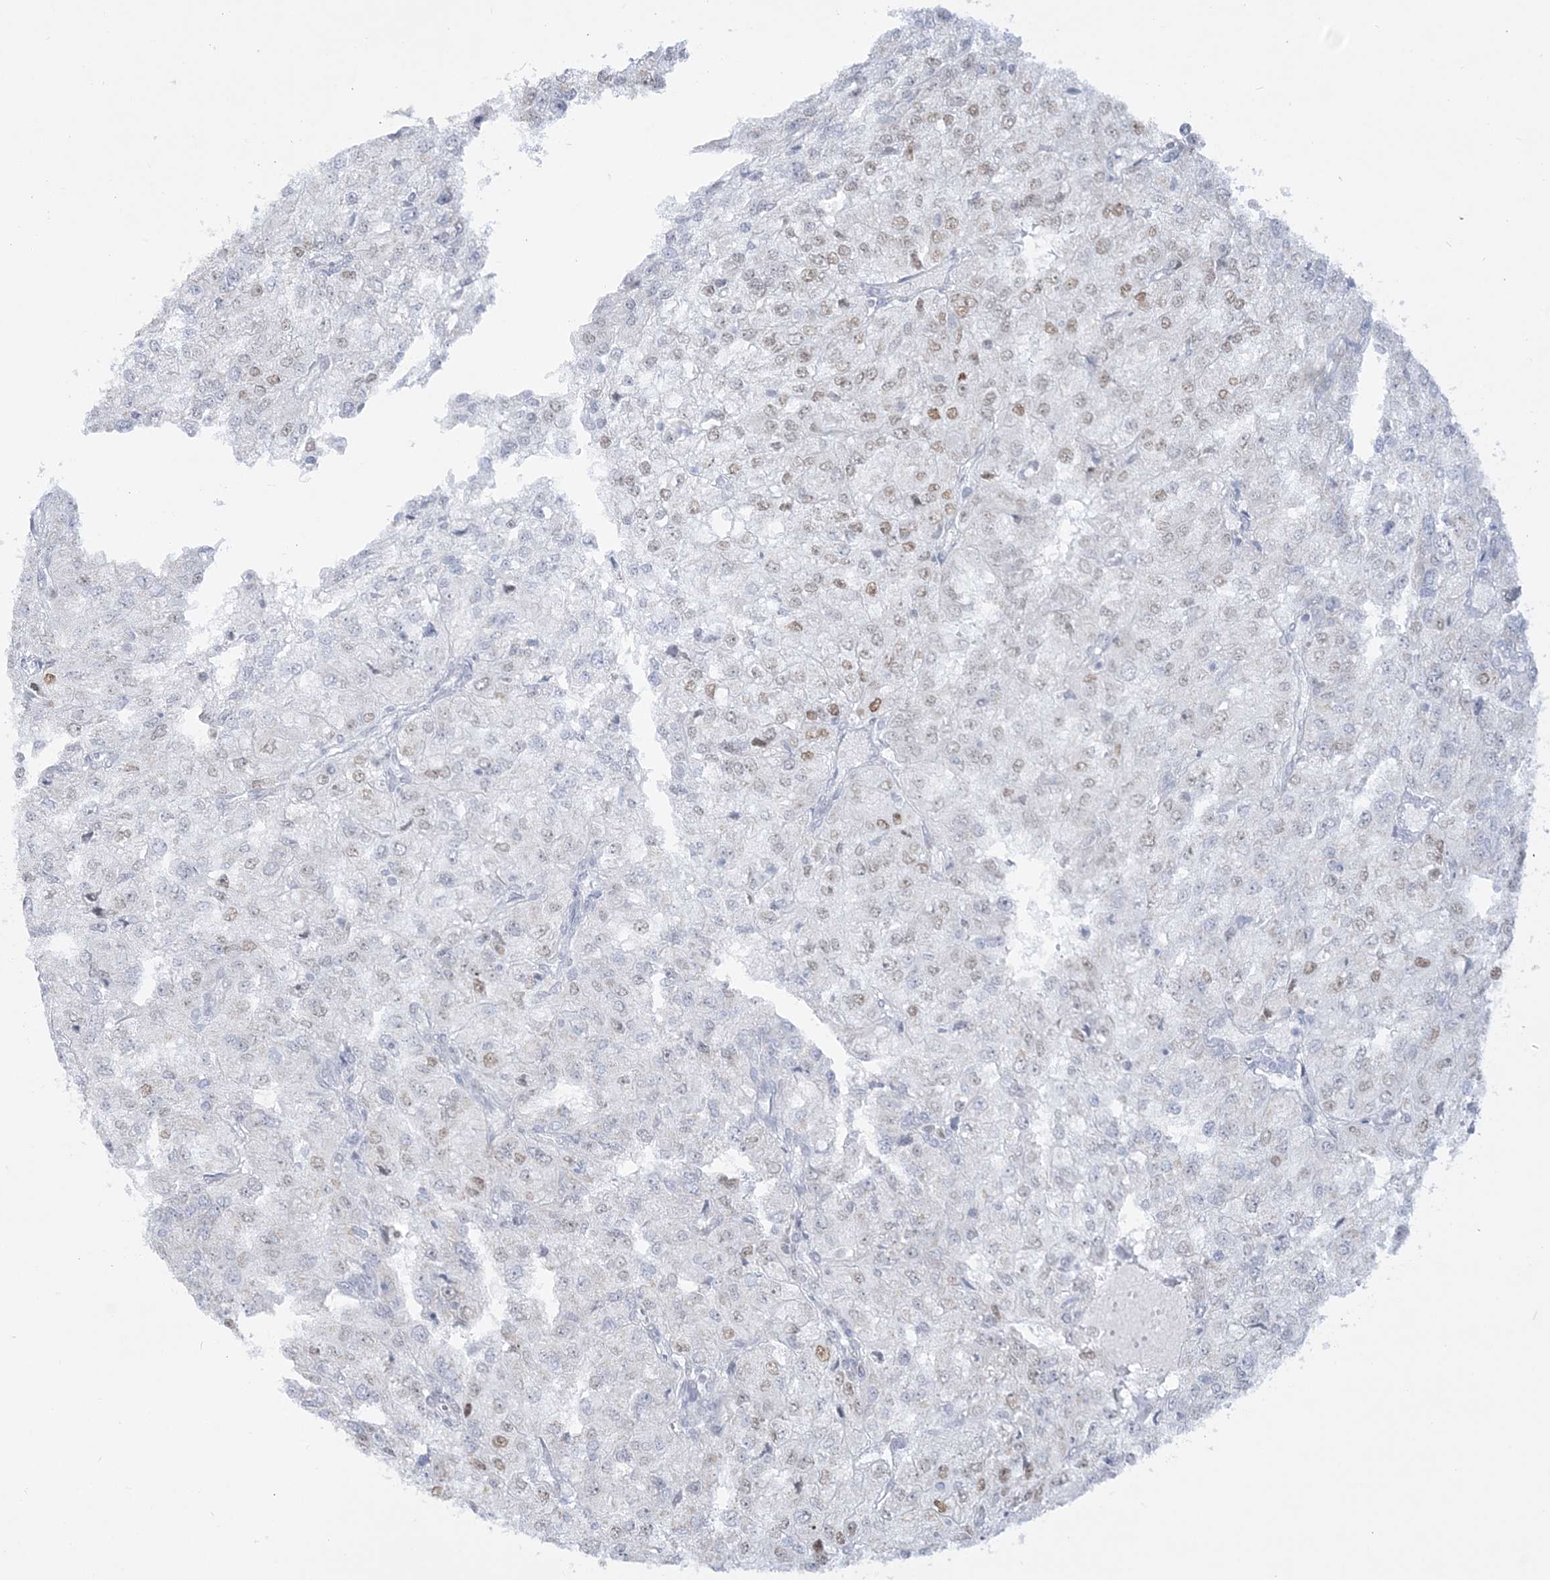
{"staining": {"intensity": "moderate", "quantity": "25%-75%", "location": "nuclear"}, "tissue": "renal cancer", "cell_type": "Tumor cells", "image_type": "cancer", "snomed": [{"axis": "morphology", "description": "Adenocarcinoma, NOS"}, {"axis": "topography", "description": "Kidney"}], "caption": "Brown immunohistochemical staining in human renal cancer (adenocarcinoma) shows moderate nuclear positivity in approximately 25%-75% of tumor cells. The protein is shown in brown color, while the nuclei are stained blue.", "gene": "DDX21", "patient": {"sex": "female", "age": 54}}